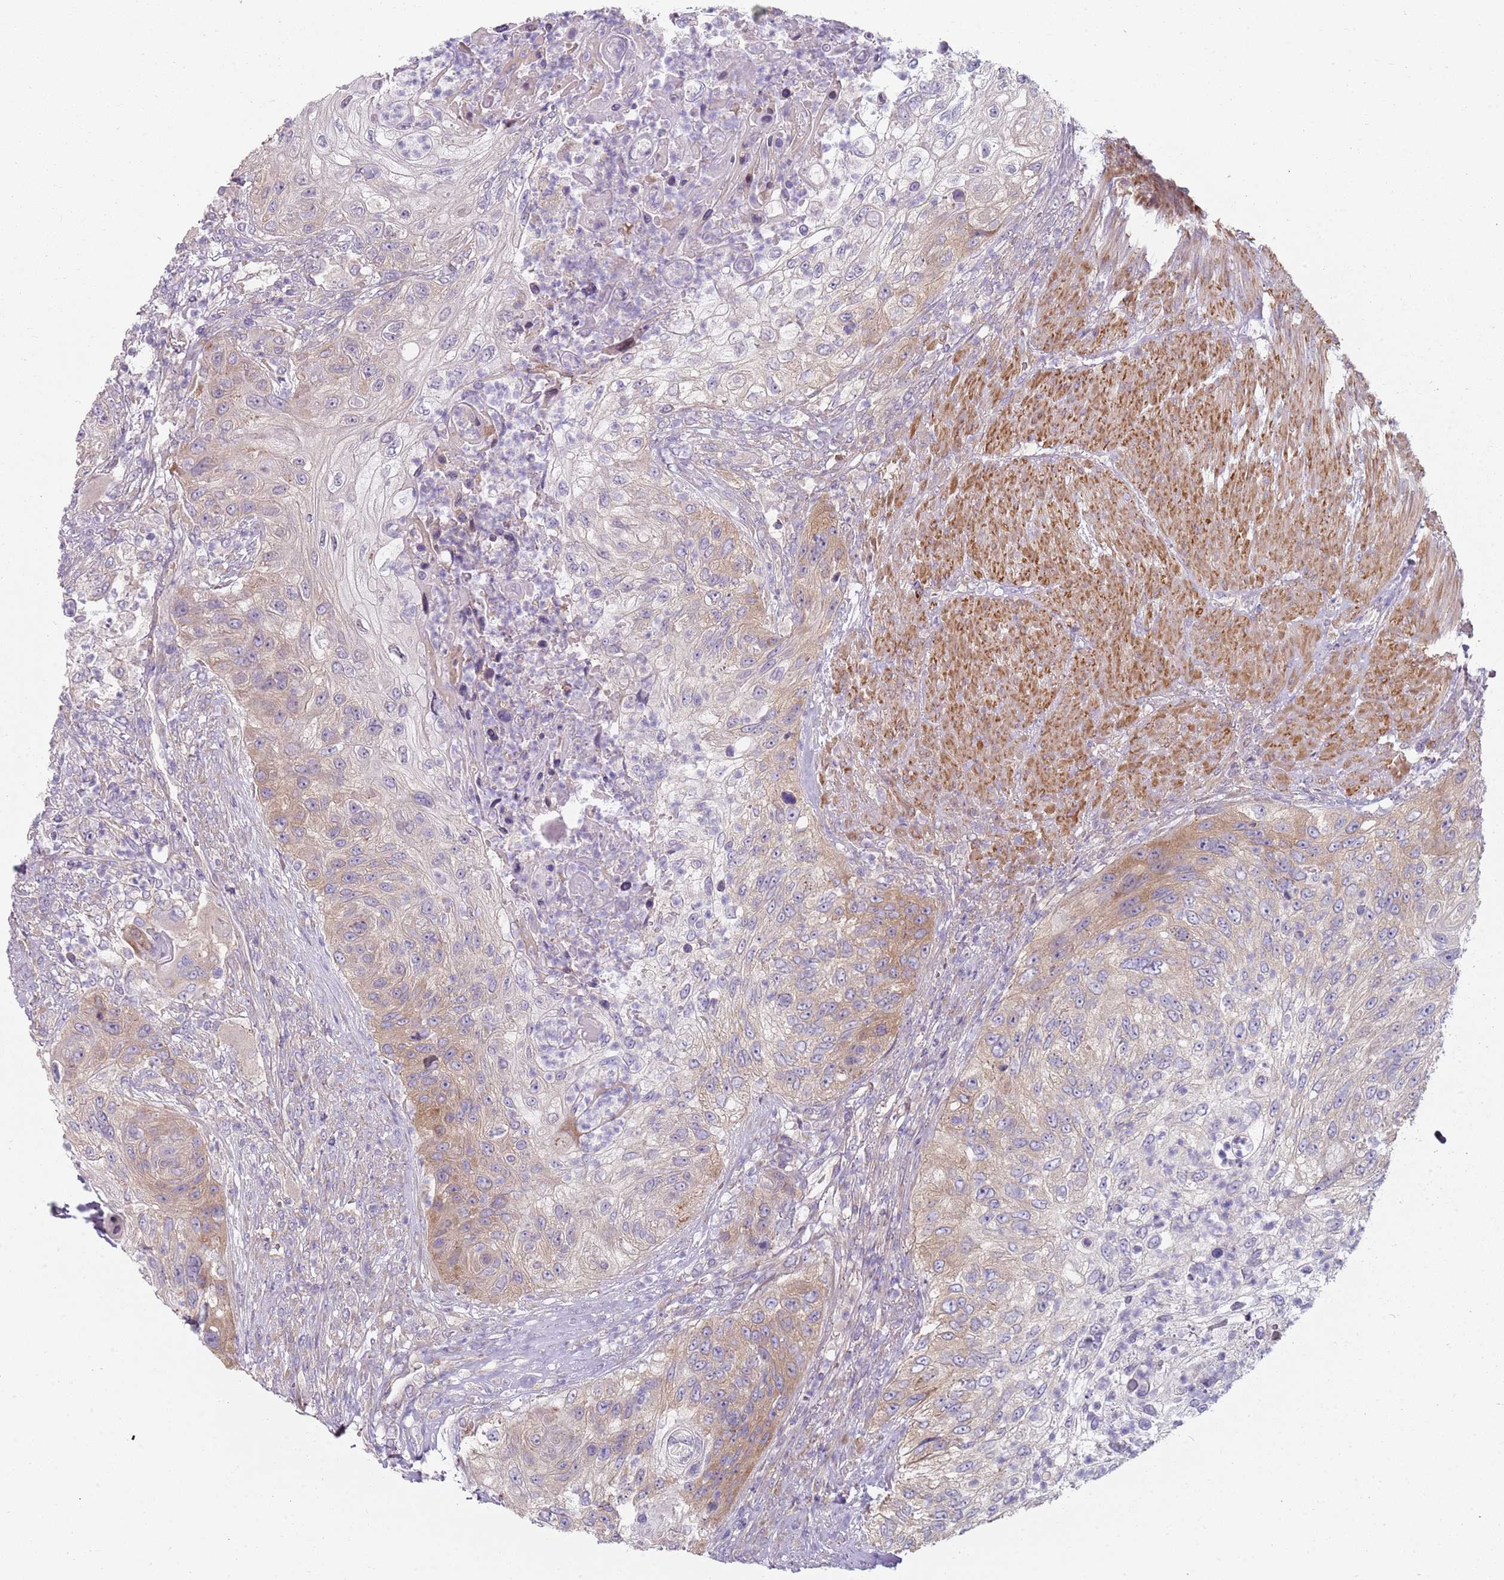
{"staining": {"intensity": "moderate", "quantity": "25%-75%", "location": "cytoplasmic/membranous"}, "tissue": "urothelial cancer", "cell_type": "Tumor cells", "image_type": "cancer", "snomed": [{"axis": "morphology", "description": "Urothelial carcinoma, High grade"}, {"axis": "topography", "description": "Urinary bladder"}], "caption": "High-grade urothelial carcinoma stained with immunohistochemistry reveals moderate cytoplasmic/membranous positivity in about 25%-75% of tumor cells.", "gene": "SLC26A6", "patient": {"sex": "female", "age": 60}}